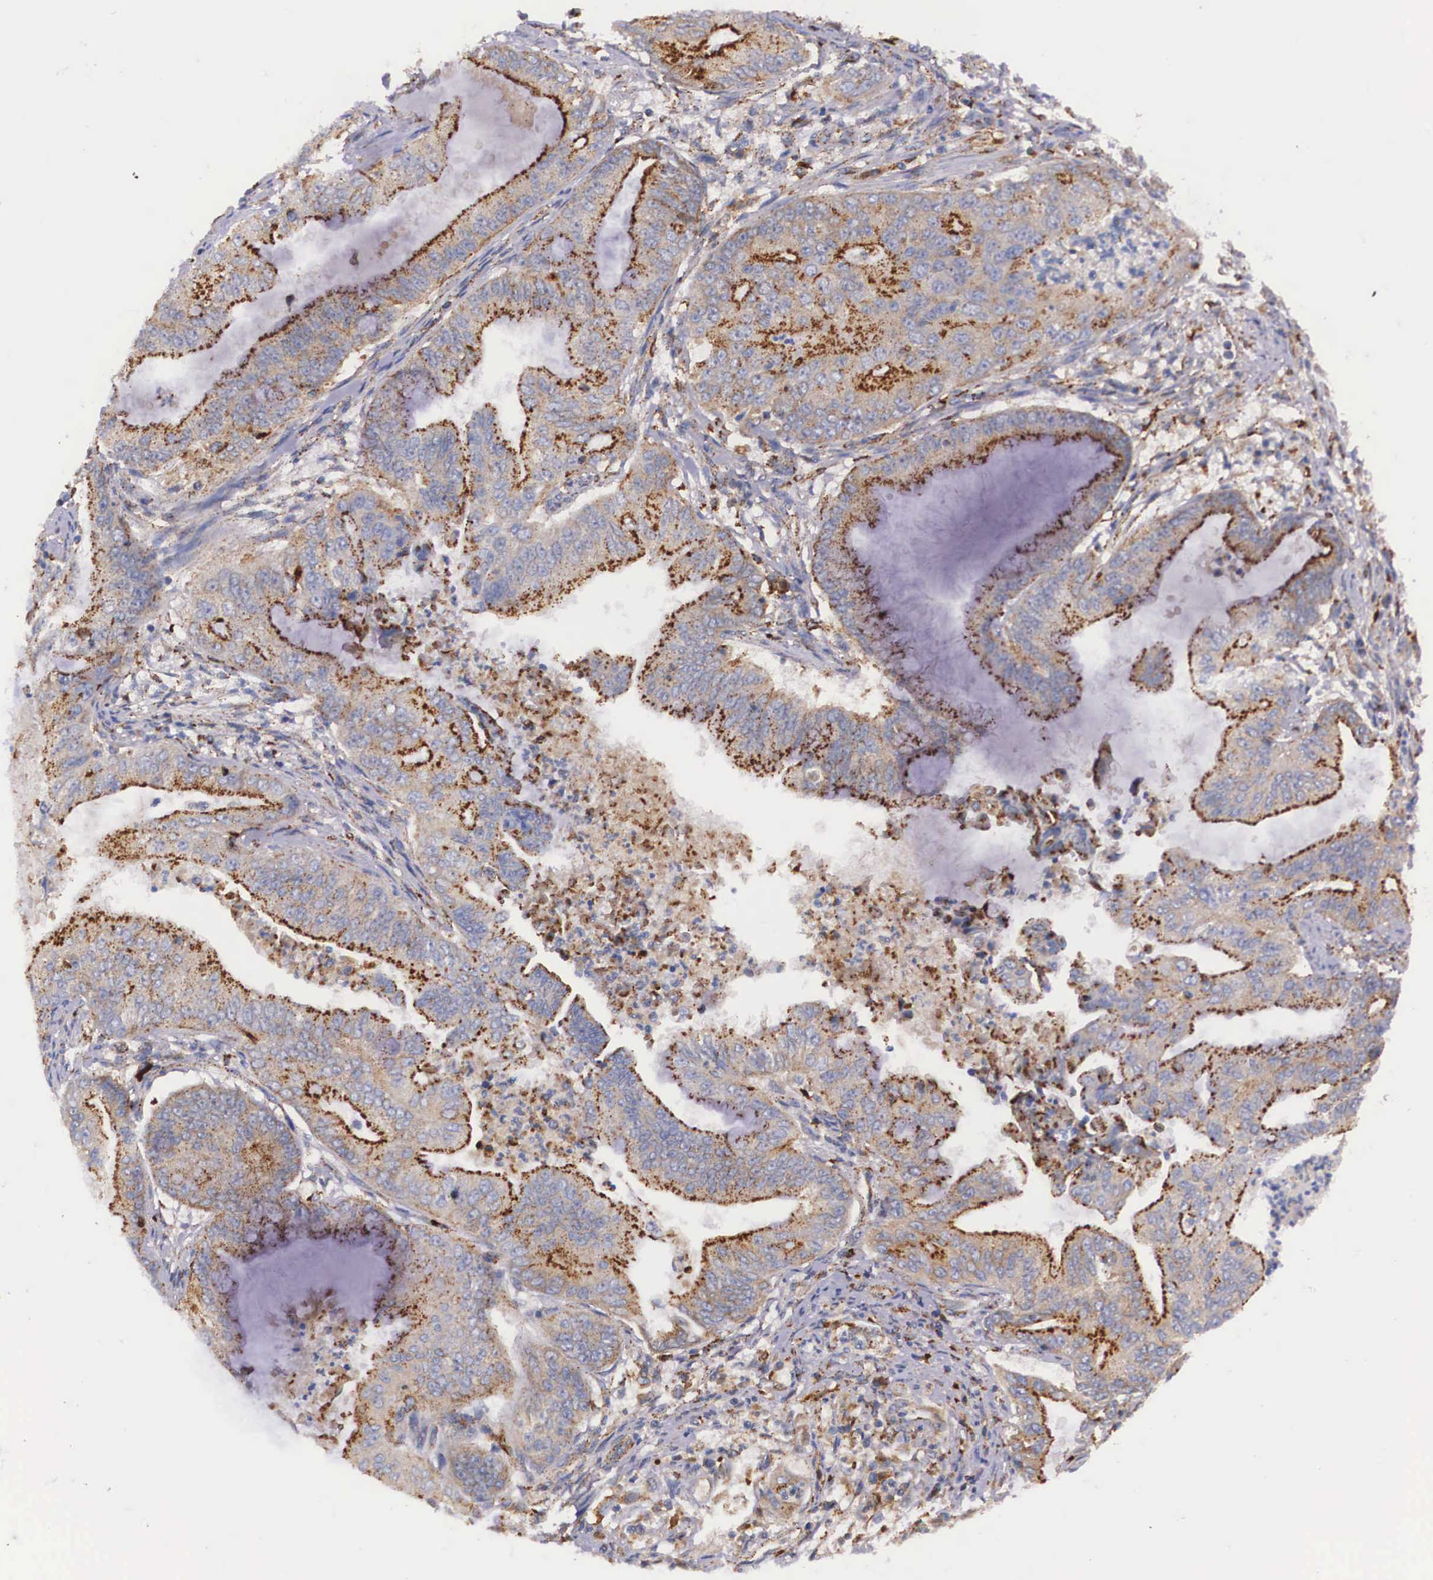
{"staining": {"intensity": "moderate", "quantity": ">75%", "location": "cytoplasmic/membranous"}, "tissue": "endometrial cancer", "cell_type": "Tumor cells", "image_type": "cancer", "snomed": [{"axis": "morphology", "description": "Adenocarcinoma, NOS"}, {"axis": "topography", "description": "Endometrium"}], "caption": "Moderate cytoplasmic/membranous protein expression is present in approximately >75% of tumor cells in endometrial adenocarcinoma.", "gene": "NAGA", "patient": {"sex": "female", "age": 63}}